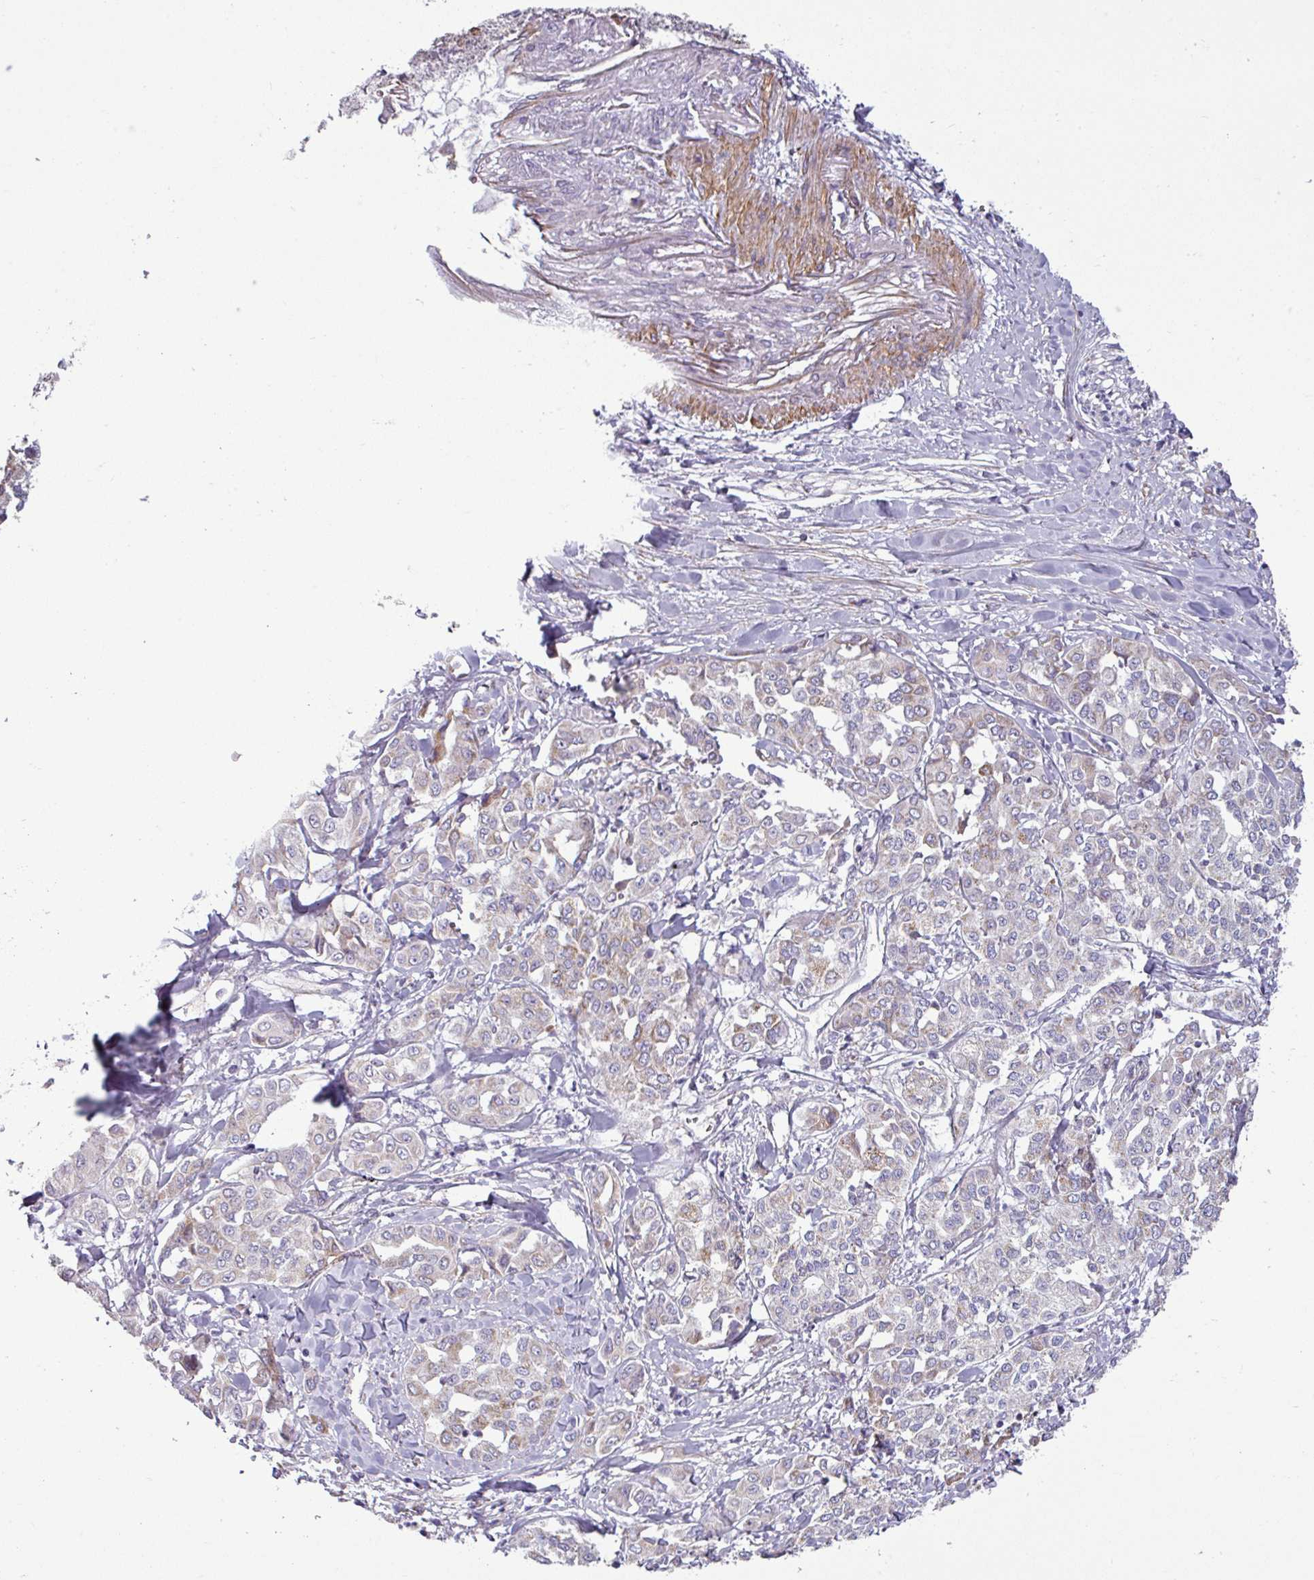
{"staining": {"intensity": "weak", "quantity": "<25%", "location": "cytoplasmic/membranous"}, "tissue": "liver cancer", "cell_type": "Tumor cells", "image_type": "cancer", "snomed": [{"axis": "morphology", "description": "Cholangiocarcinoma"}, {"axis": "topography", "description": "Liver"}], "caption": "Cholangiocarcinoma (liver) stained for a protein using immunohistochemistry demonstrates no positivity tumor cells.", "gene": "BTN2A2", "patient": {"sex": "female", "age": 77}}